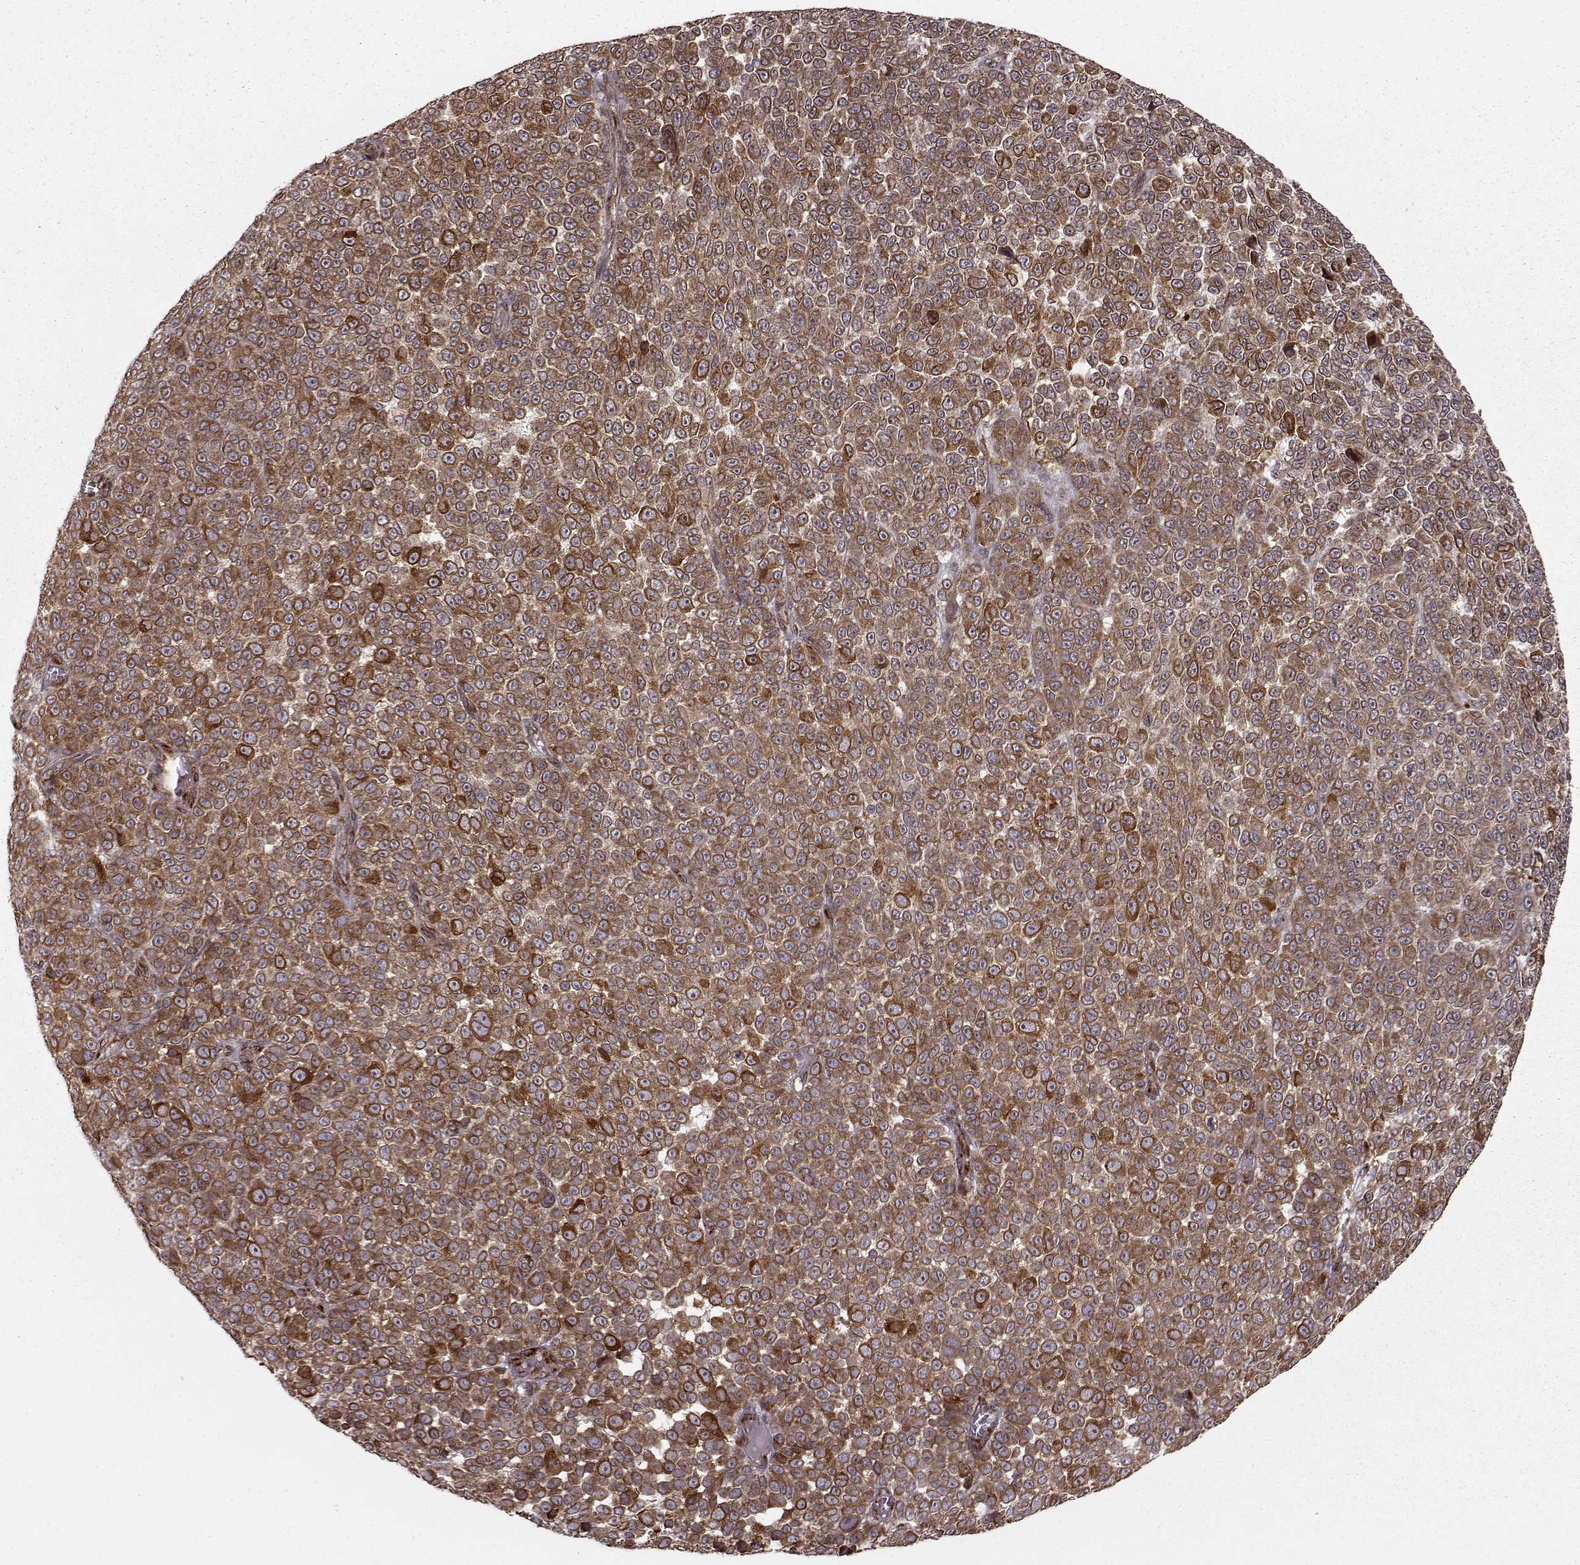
{"staining": {"intensity": "moderate", "quantity": ">75%", "location": "cytoplasmic/membranous"}, "tissue": "melanoma", "cell_type": "Tumor cells", "image_type": "cancer", "snomed": [{"axis": "morphology", "description": "Malignant melanoma, NOS"}, {"axis": "topography", "description": "Skin"}], "caption": "Tumor cells demonstrate medium levels of moderate cytoplasmic/membranous expression in about >75% of cells in human melanoma.", "gene": "YIPF5", "patient": {"sex": "female", "age": 95}}